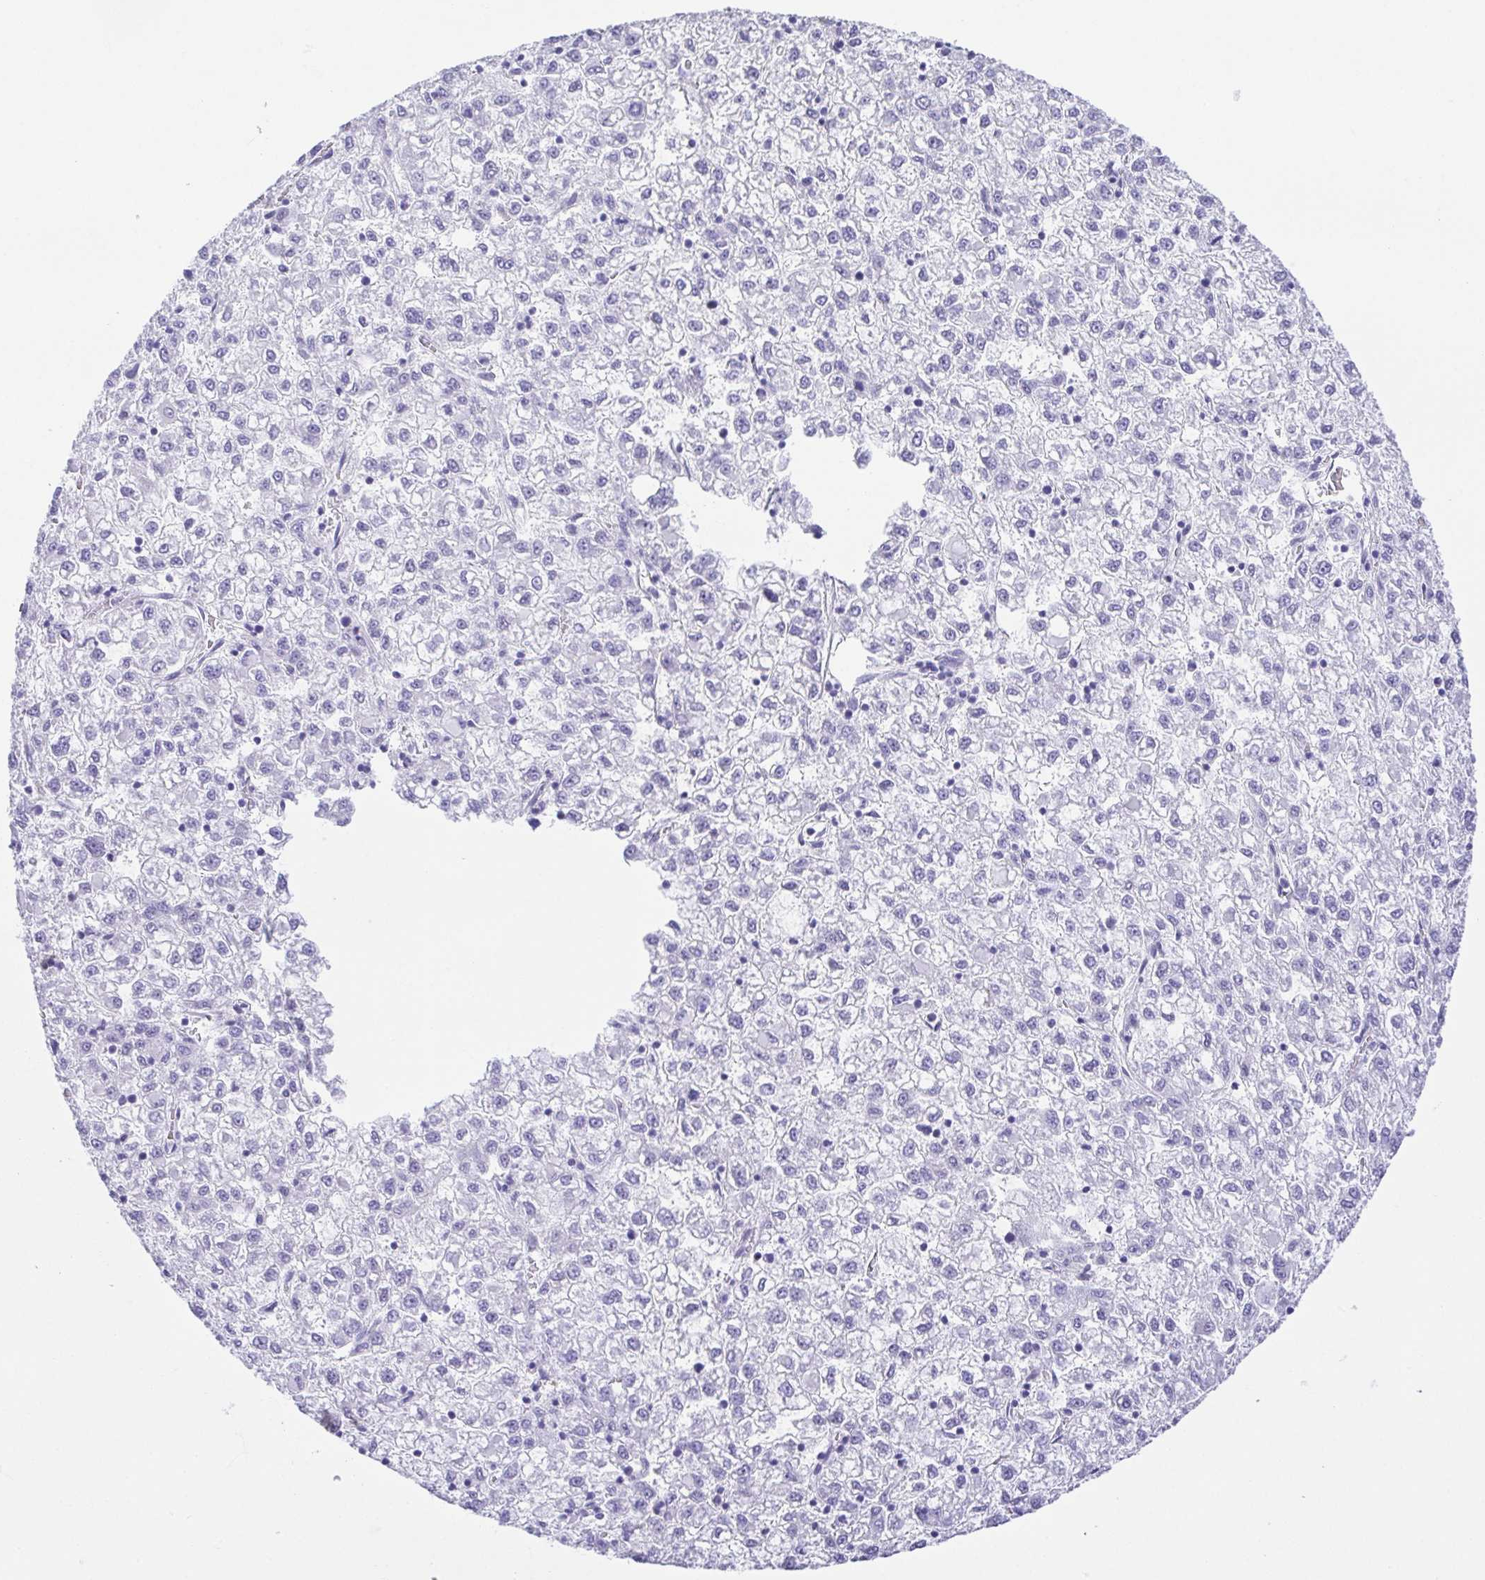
{"staining": {"intensity": "negative", "quantity": "none", "location": "none"}, "tissue": "liver cancer", "cell_type": "Tumor cells", "image_type": "cancer", "snomed": [{"axis": "morphology", "description": "Carcinoma, Hepatocellular, NOS"}, {"axis": "topography", "description": "Liver"}], "caption": "Liver hepatocellular carcinoma was stained to show a protein in brown. There is no significant staining in tumor cells. (DAB immunohistochemistry (IHC) visualized using brightfield microscopy, high magnification).", "gene": "LUZP4", "patient": {"sex": "male", "age": 40}}